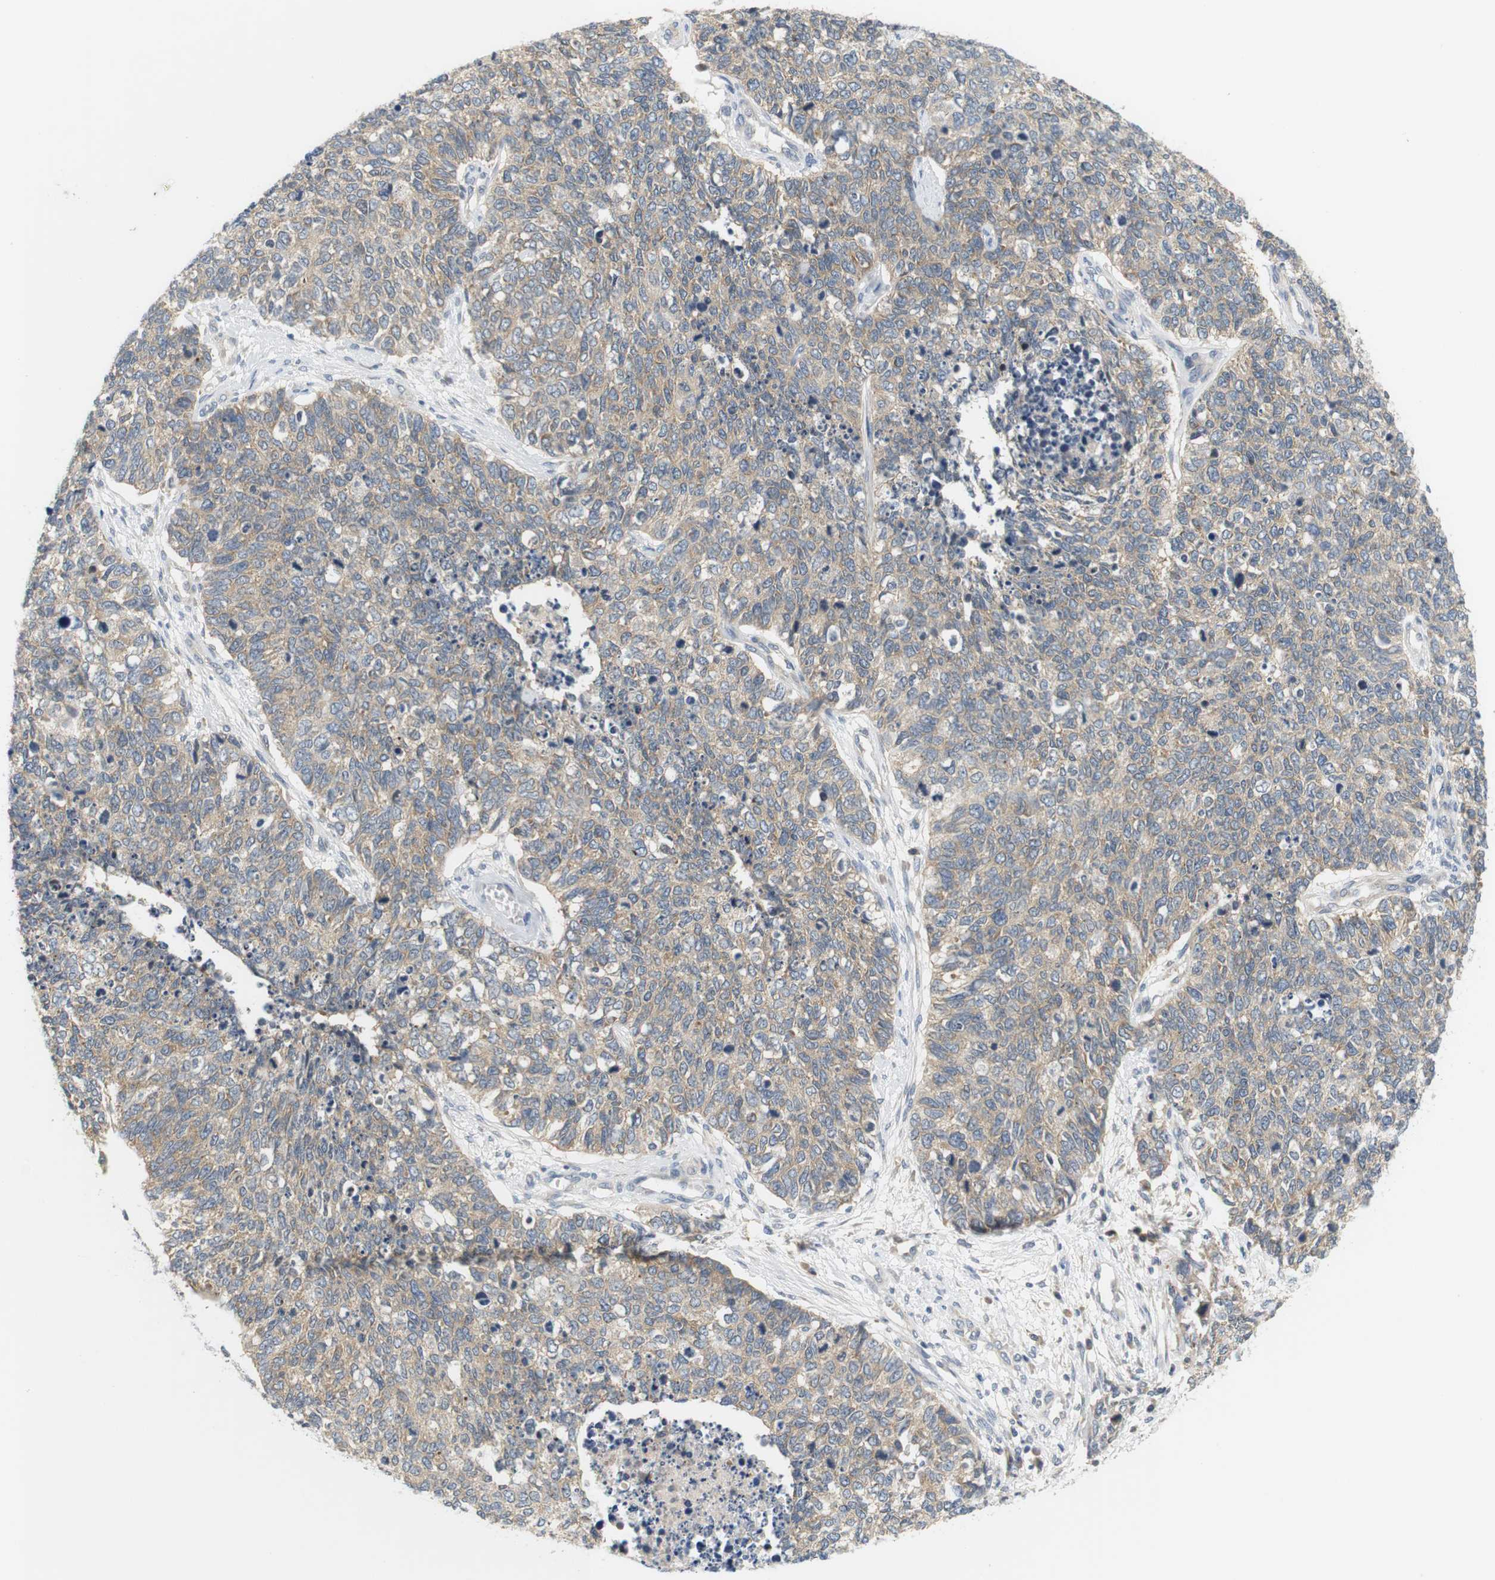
{"staining": {"intensity": "weak", "quantity": "25%-75%", "location": "cytoplasmic/membranous"}, "tissue": "cervical cancer", "cell_type": "Tumor cells", "image_type": "cancer", "snomed": [{"axis": "morphology", "description": "Squamous cell carcinoma, NOS"}, {"axis": "topography", "description": "Cervix"}], "caption": "Immunohistochemistry (IHC) photomicrograph of neoplastic tissue: human cervical cancer (squamous cell carcinoma) stained using immunohistochemistry demonstrates low levels of weak protein expression localized specifically in the cytoplasmic/membranous of tumor cells, appearing as a cytoplasmic/membranous brown color.", "gene": "EVA1C", "patient": {"sex": "female", "age": 63}}